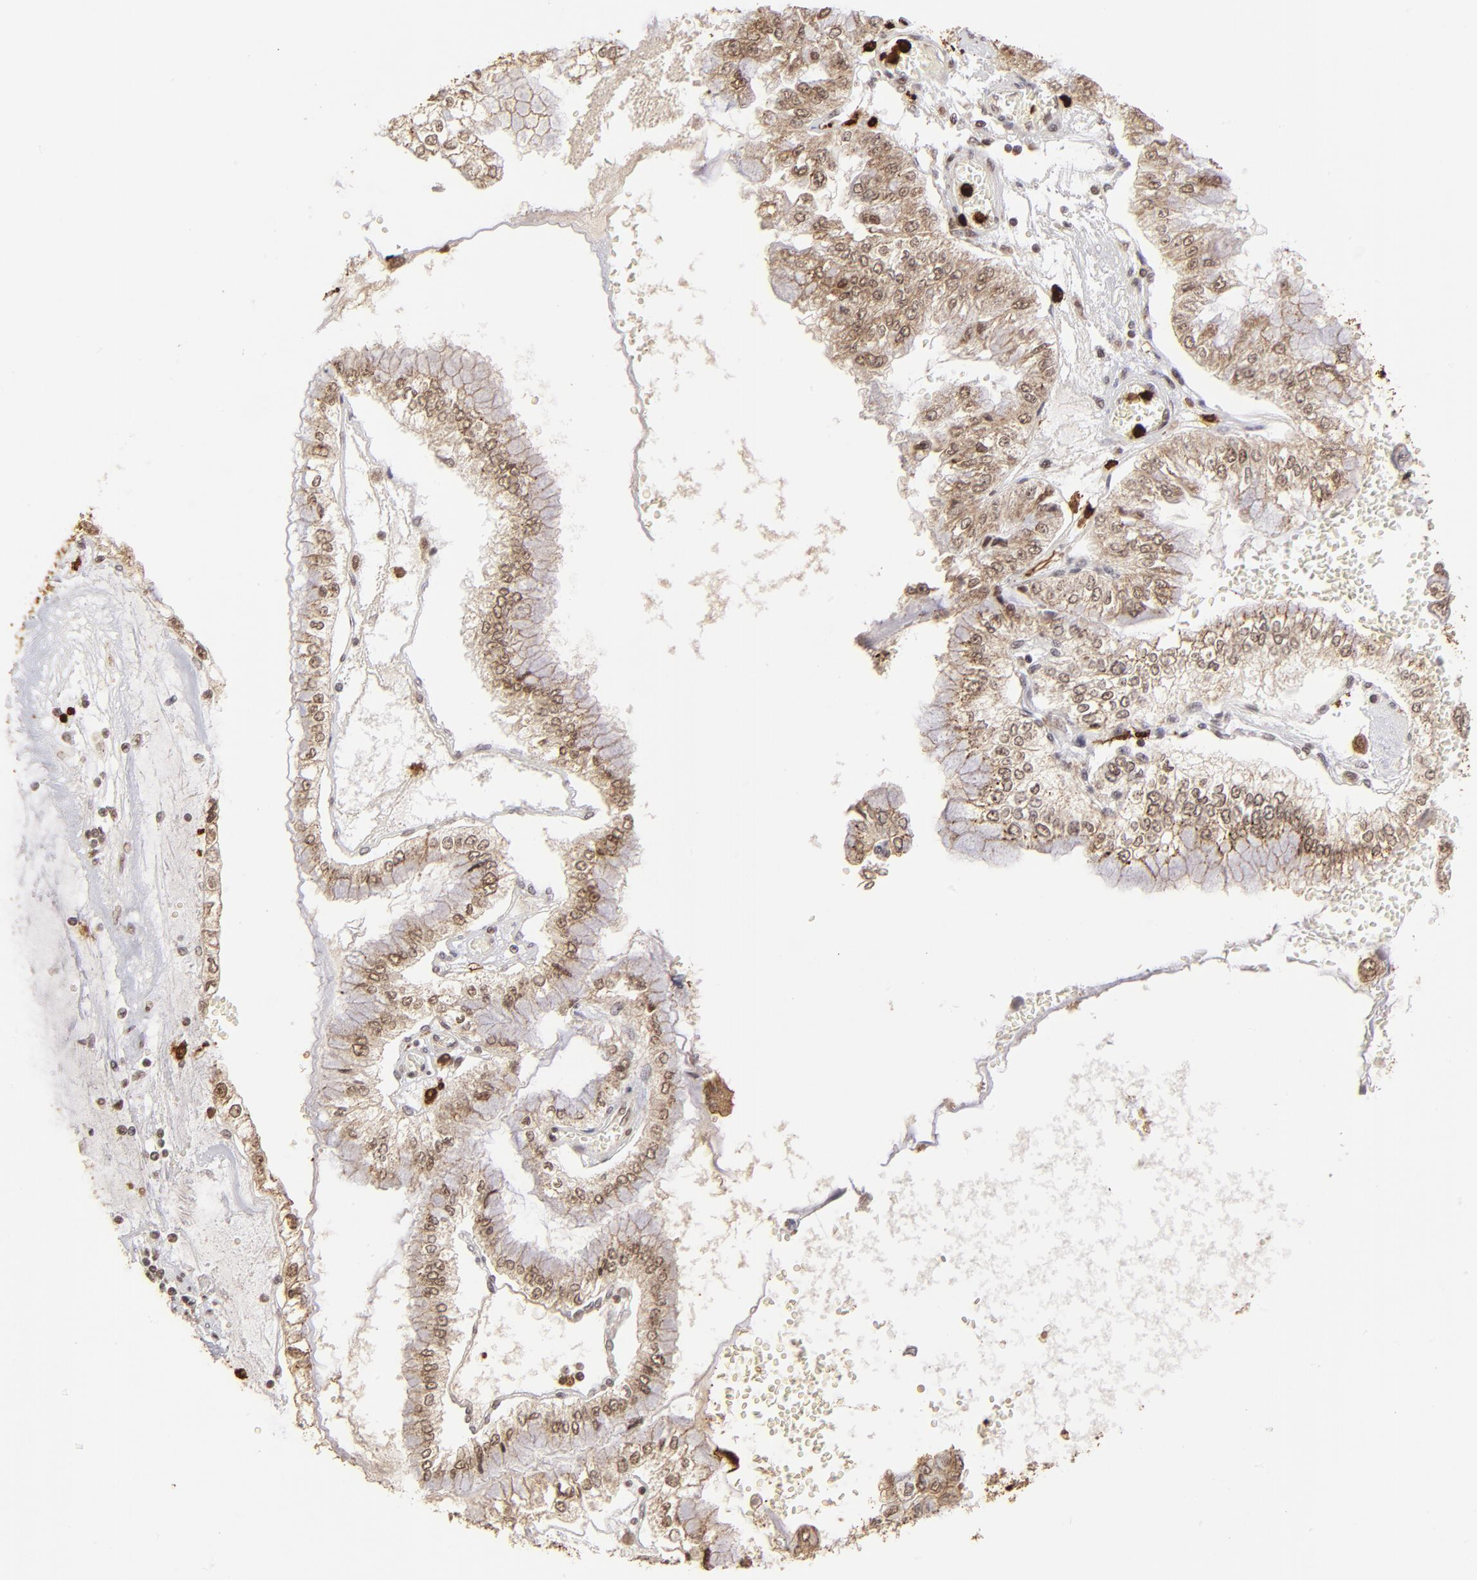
{"staining": {"intensity": "moderate", "quantity": ">75%", "location": "cytoplasmic/membranous,nuclear"}, "tissue": "liver cancer", "cell_type": "Tumor cells", "image_type": "cancer", "snomed": [{"axis": "morphology", "description": "Cholangiocarcinoma"}, {"axis": "topography", "description": "Liver"}], "caption": "Human cholangiocarcinoma (liver) stained with a brown dye shows moderate cytoplasmic/membranous and nuclear positive expression in approximately >75% of tumor cells.", "gene": "ZFX", "patient": {"sex": "female", "age": 79}}